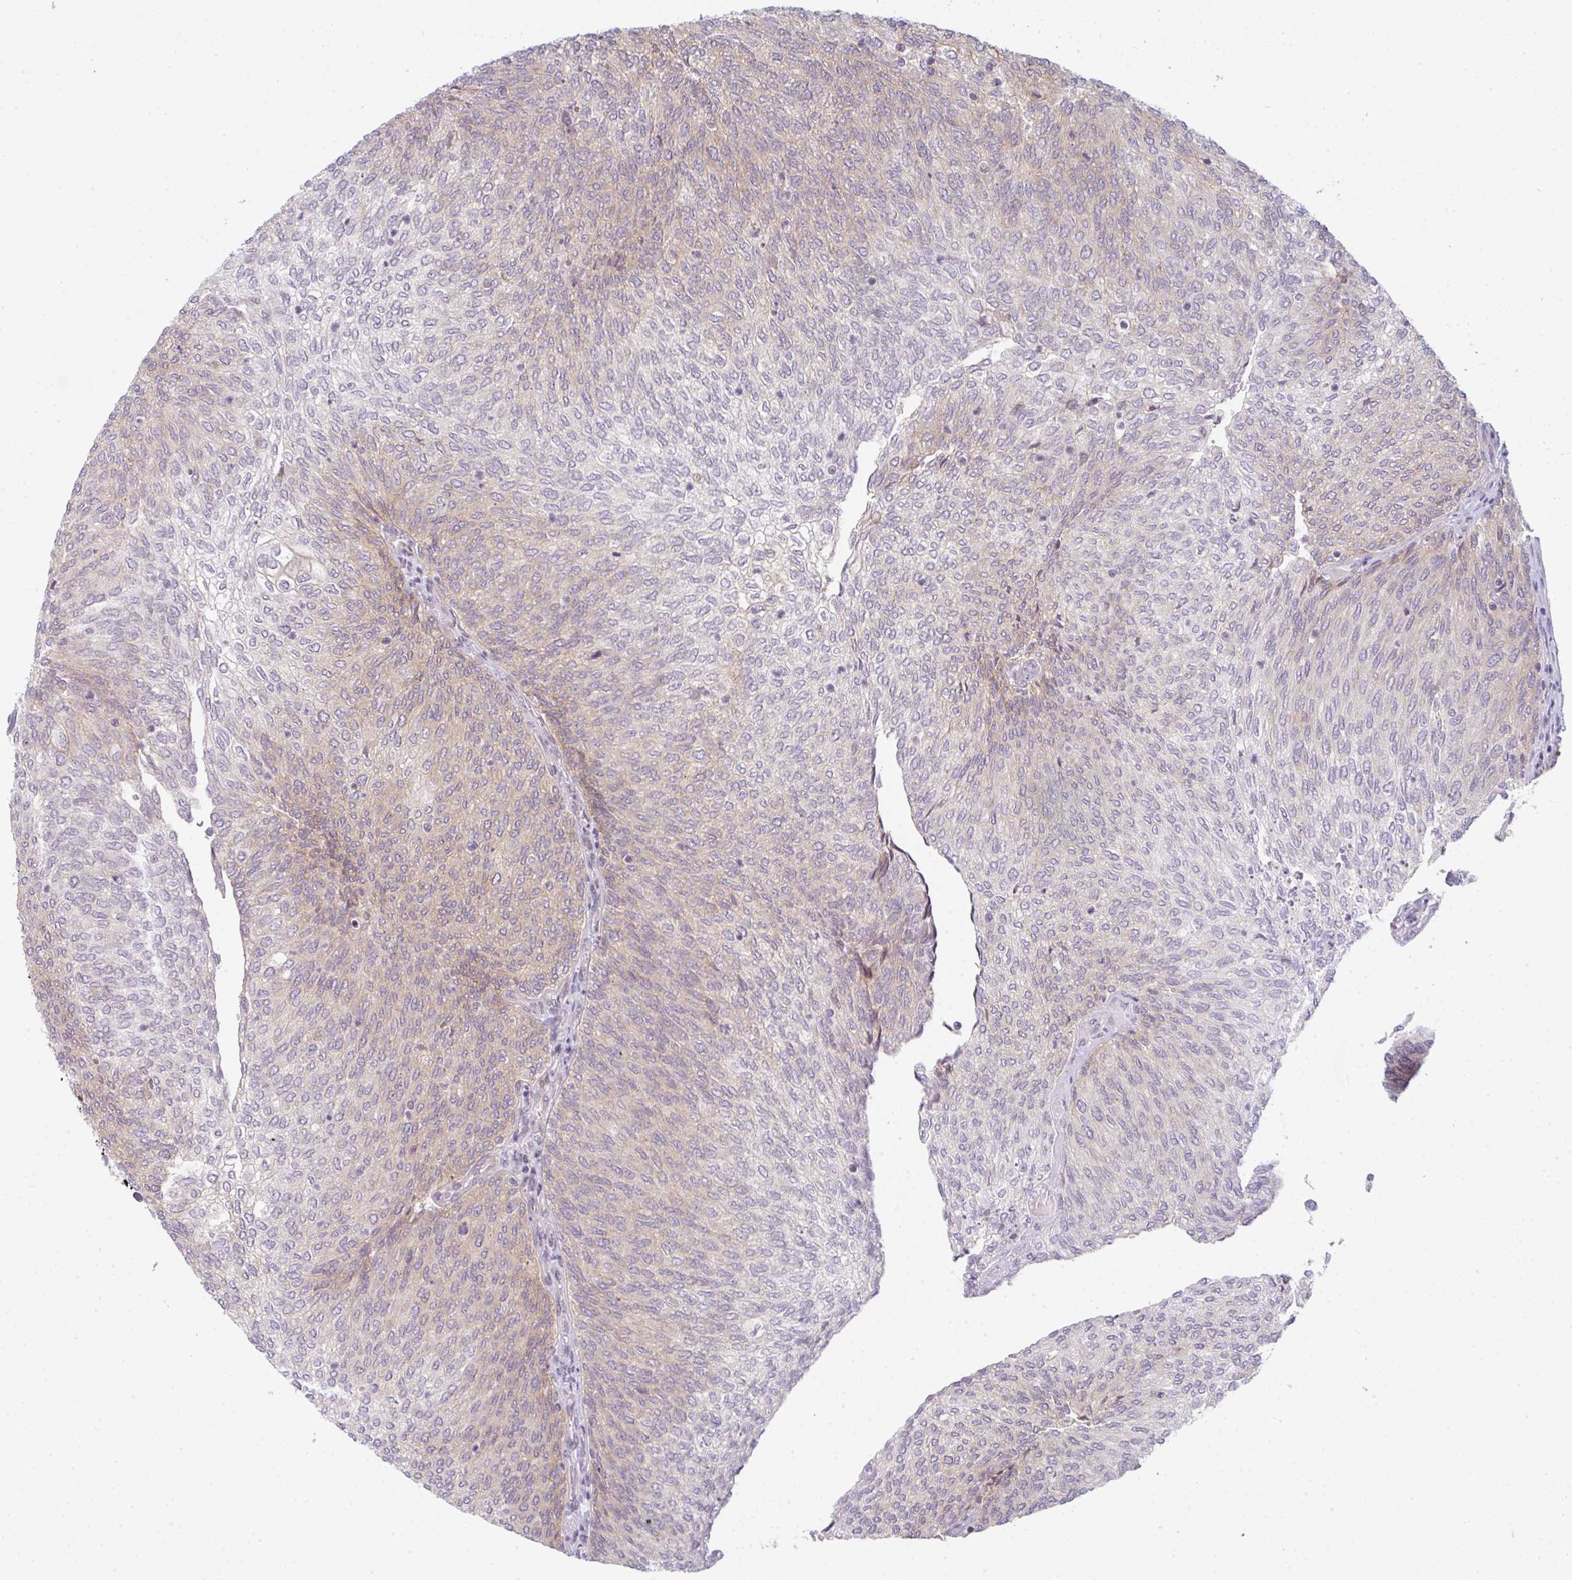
{"staining": {"intensity": "weak", "quantity": "<25%", "location": "cytoplasmic/membranous"}, "tissue": "urothelial cancer", "cell_type": "Tumor cells", "image_type": "cancer", "snomed": [{"axis": "morphology", "description": "Urothelial carcinoma, High grade"}, {"axis": "topography", "description": "Urinary bladder"}], "caption": "High-grade urothelial carcinoma stained for a protein using immunohistochemistry exhibits no staining tumor cells.", "gene": "TMEM237", "patient": {"sex": "female", "age": 79}}